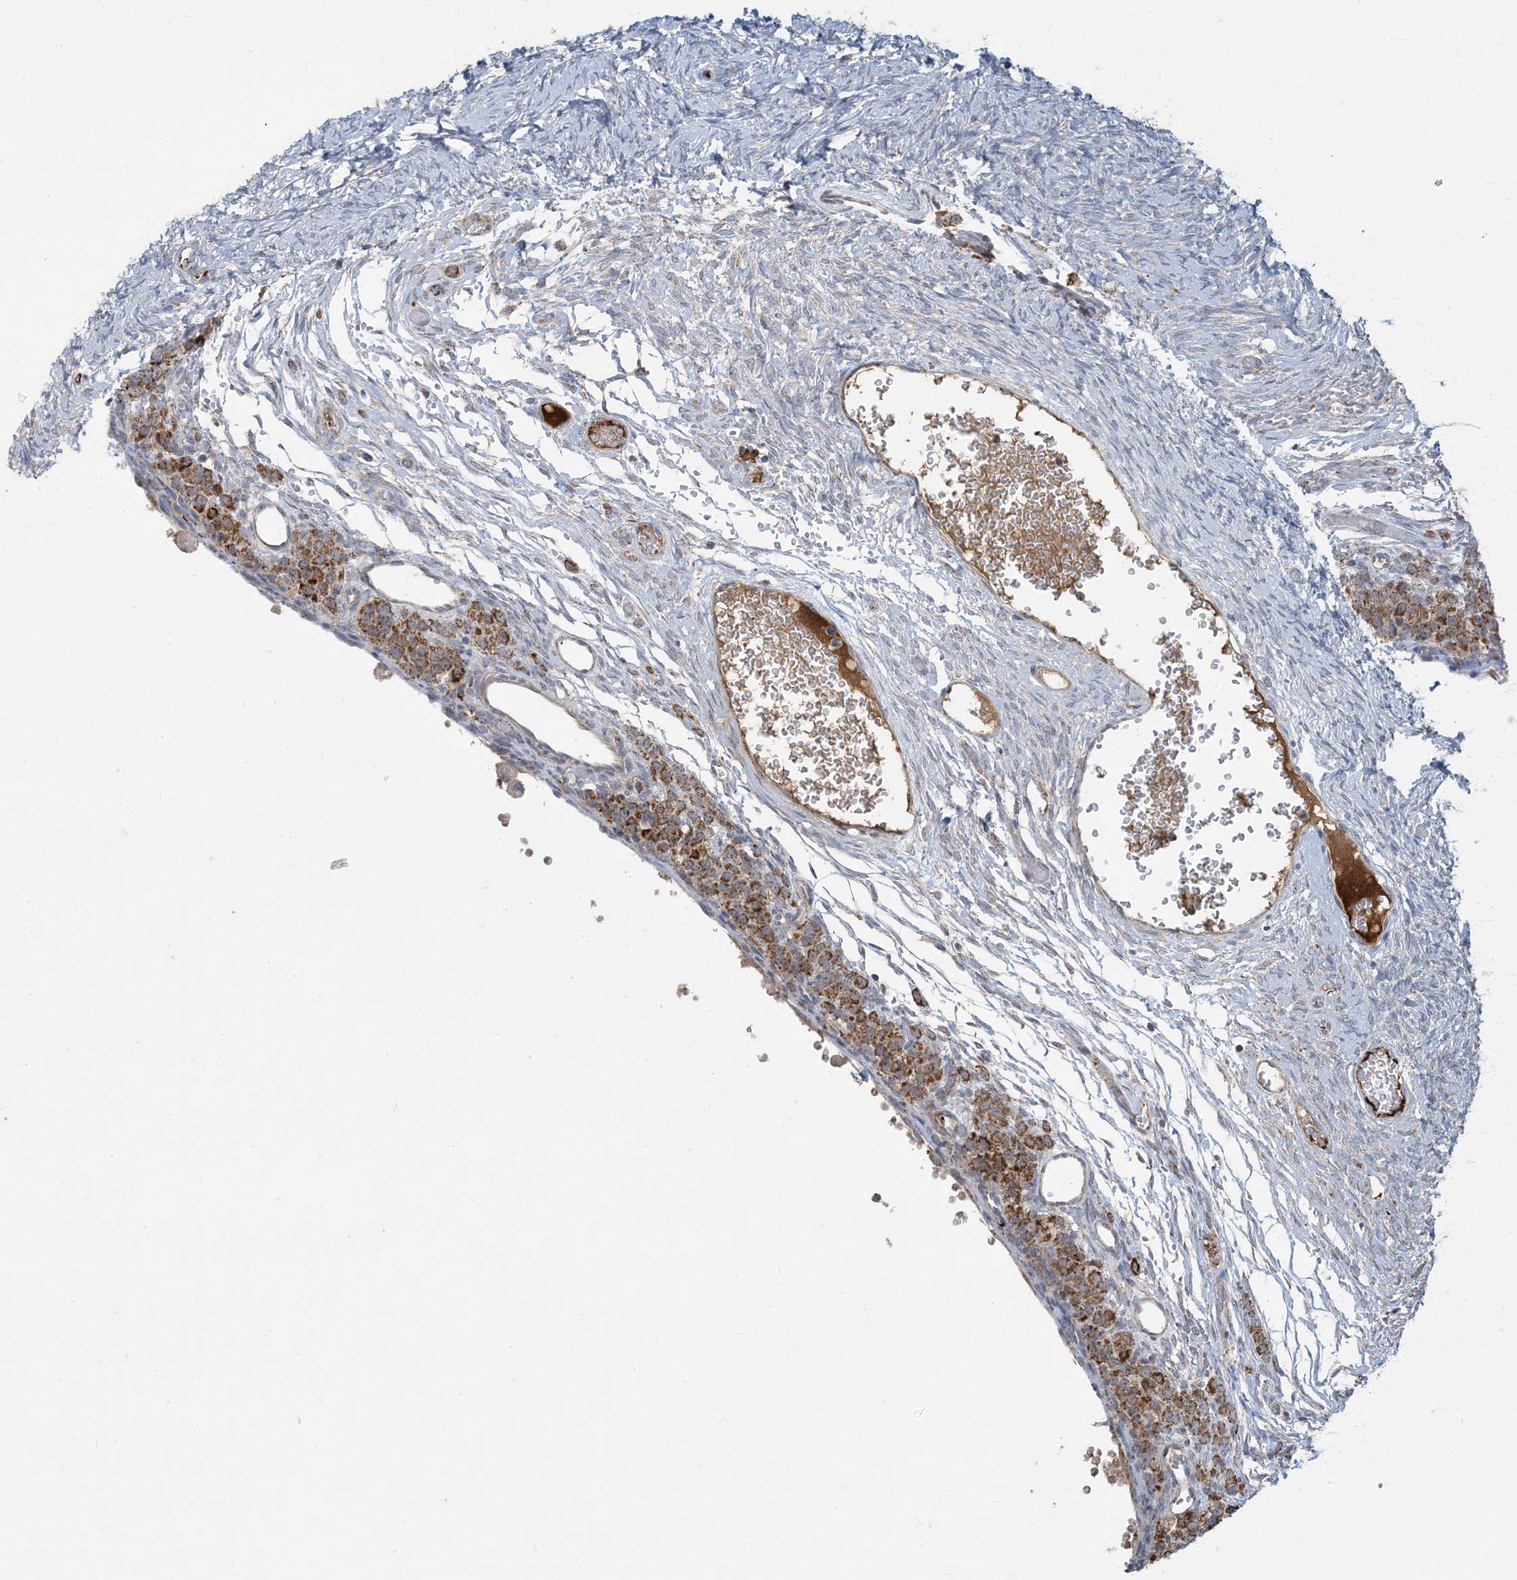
{"staining": {"intensity": "negative", "quantity": "none", "location": "none"}, "tissue": "ovary", "cell_type": "Ovarian stroma cells", "image_type": "normal", "snomed": [{"axis": "morphology", "description": "Adenocarcinoma, NOS"}, {"axis": "topography", "description": "Endometrium"}], "caption": "The immunohistochemistry histopathology image has no significant positivity in ovarian stroma cells of ovary. The staining is performed using DAB (3,3'-diaminobenzidine) brown chromogen with nuclei counter-stained in using hematoxylin.", "gene": "ECHDC1", "patient": {"sex": "female", "age": 32}}